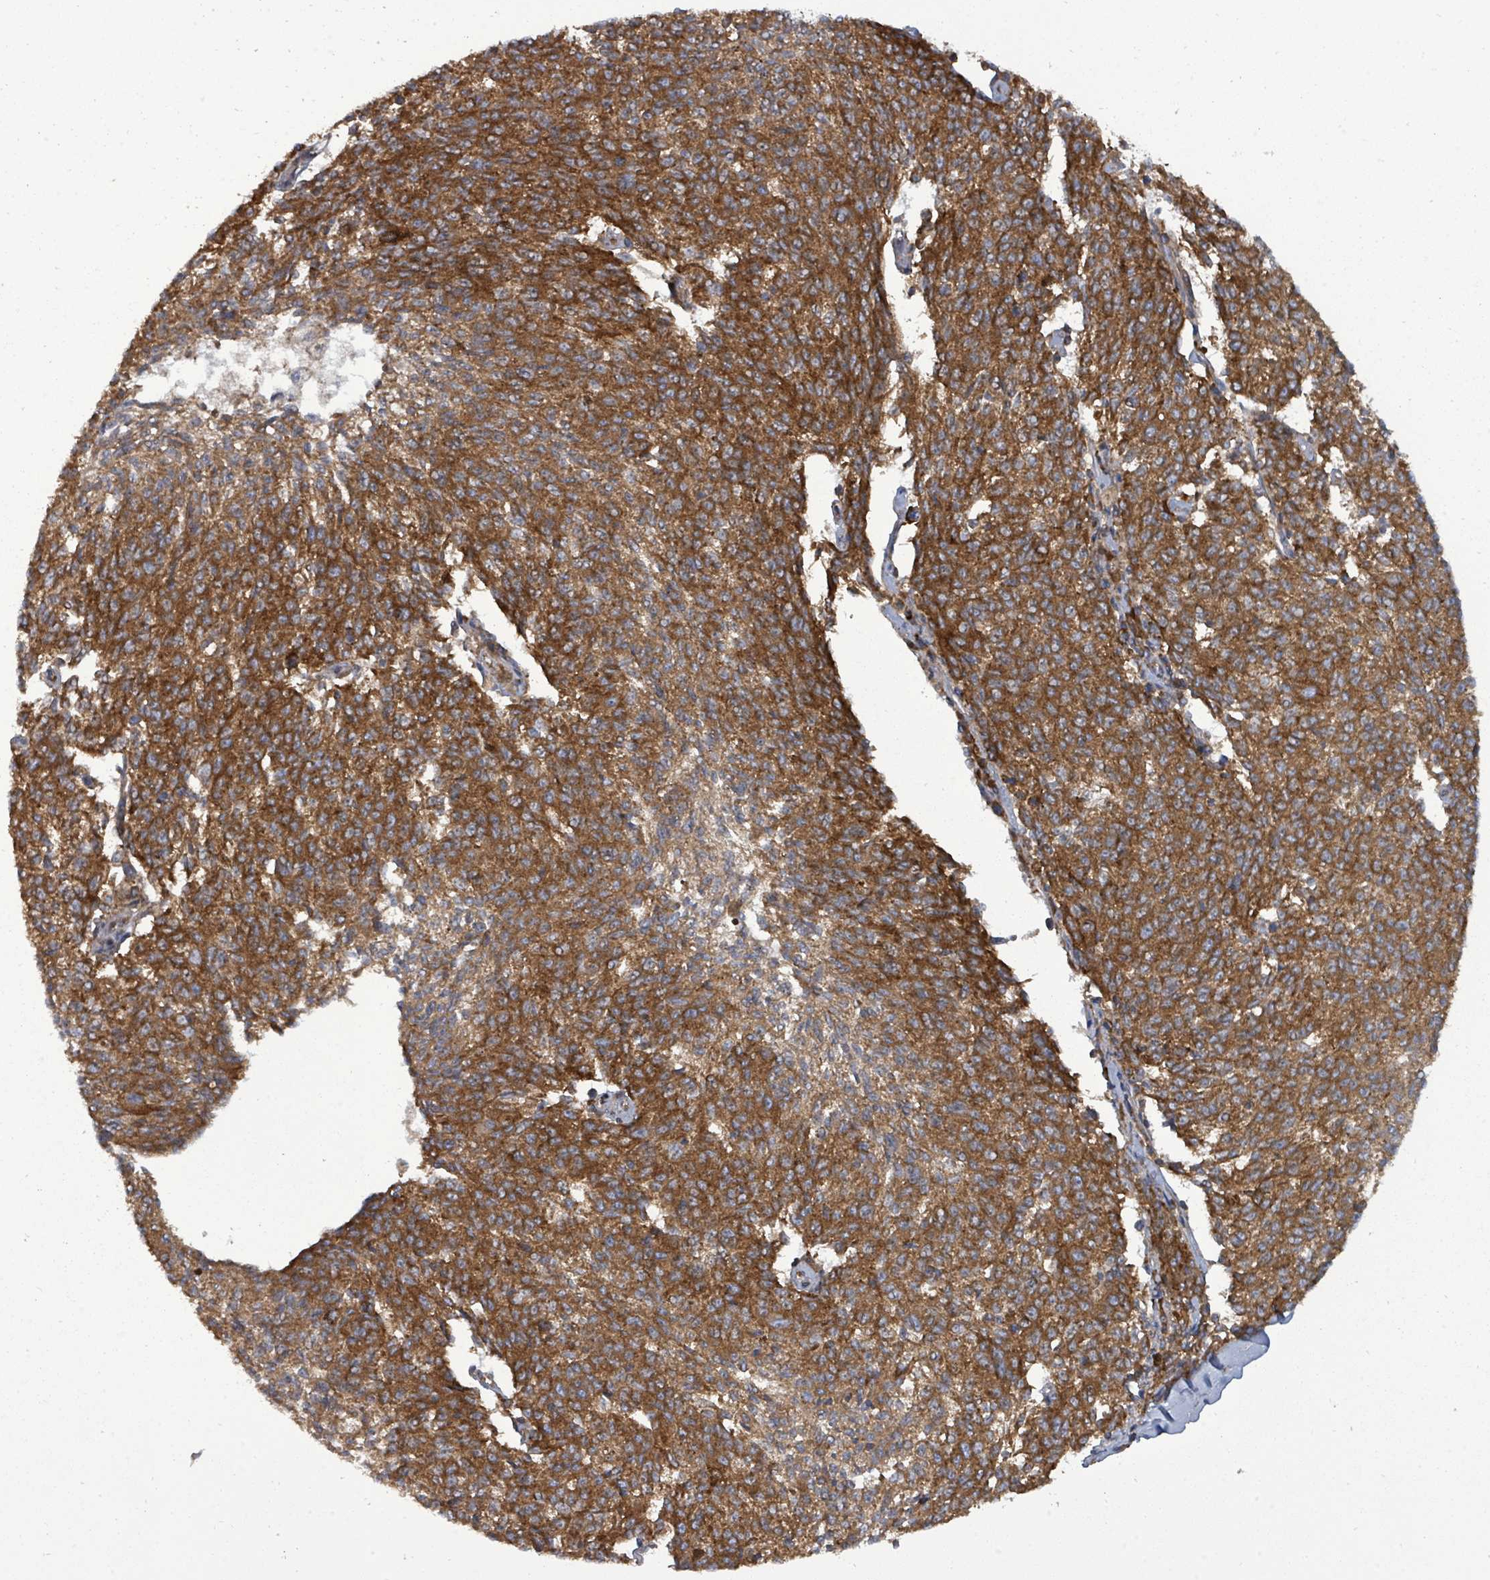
{"staining": {"intensity": "strong", "quantity": ">75%", "location": "cytoplasmic/membranous"}, "tissue": "melanoma", "cell_type": "Tumor cells", "image_type": "cancer", "snomed": [{"axis": "morphology", "description": "Malignant melanoma, NOS"}, {"axis": "topography", "description": "Skin"}], "caption": "Protein expression analysis of melanoma demonstrates strong cytoplasmic/membranous expression in approximately >75% of tumor cells.", "gene": "EIF3C", "patient": {"sex": "female", "age": 72}}